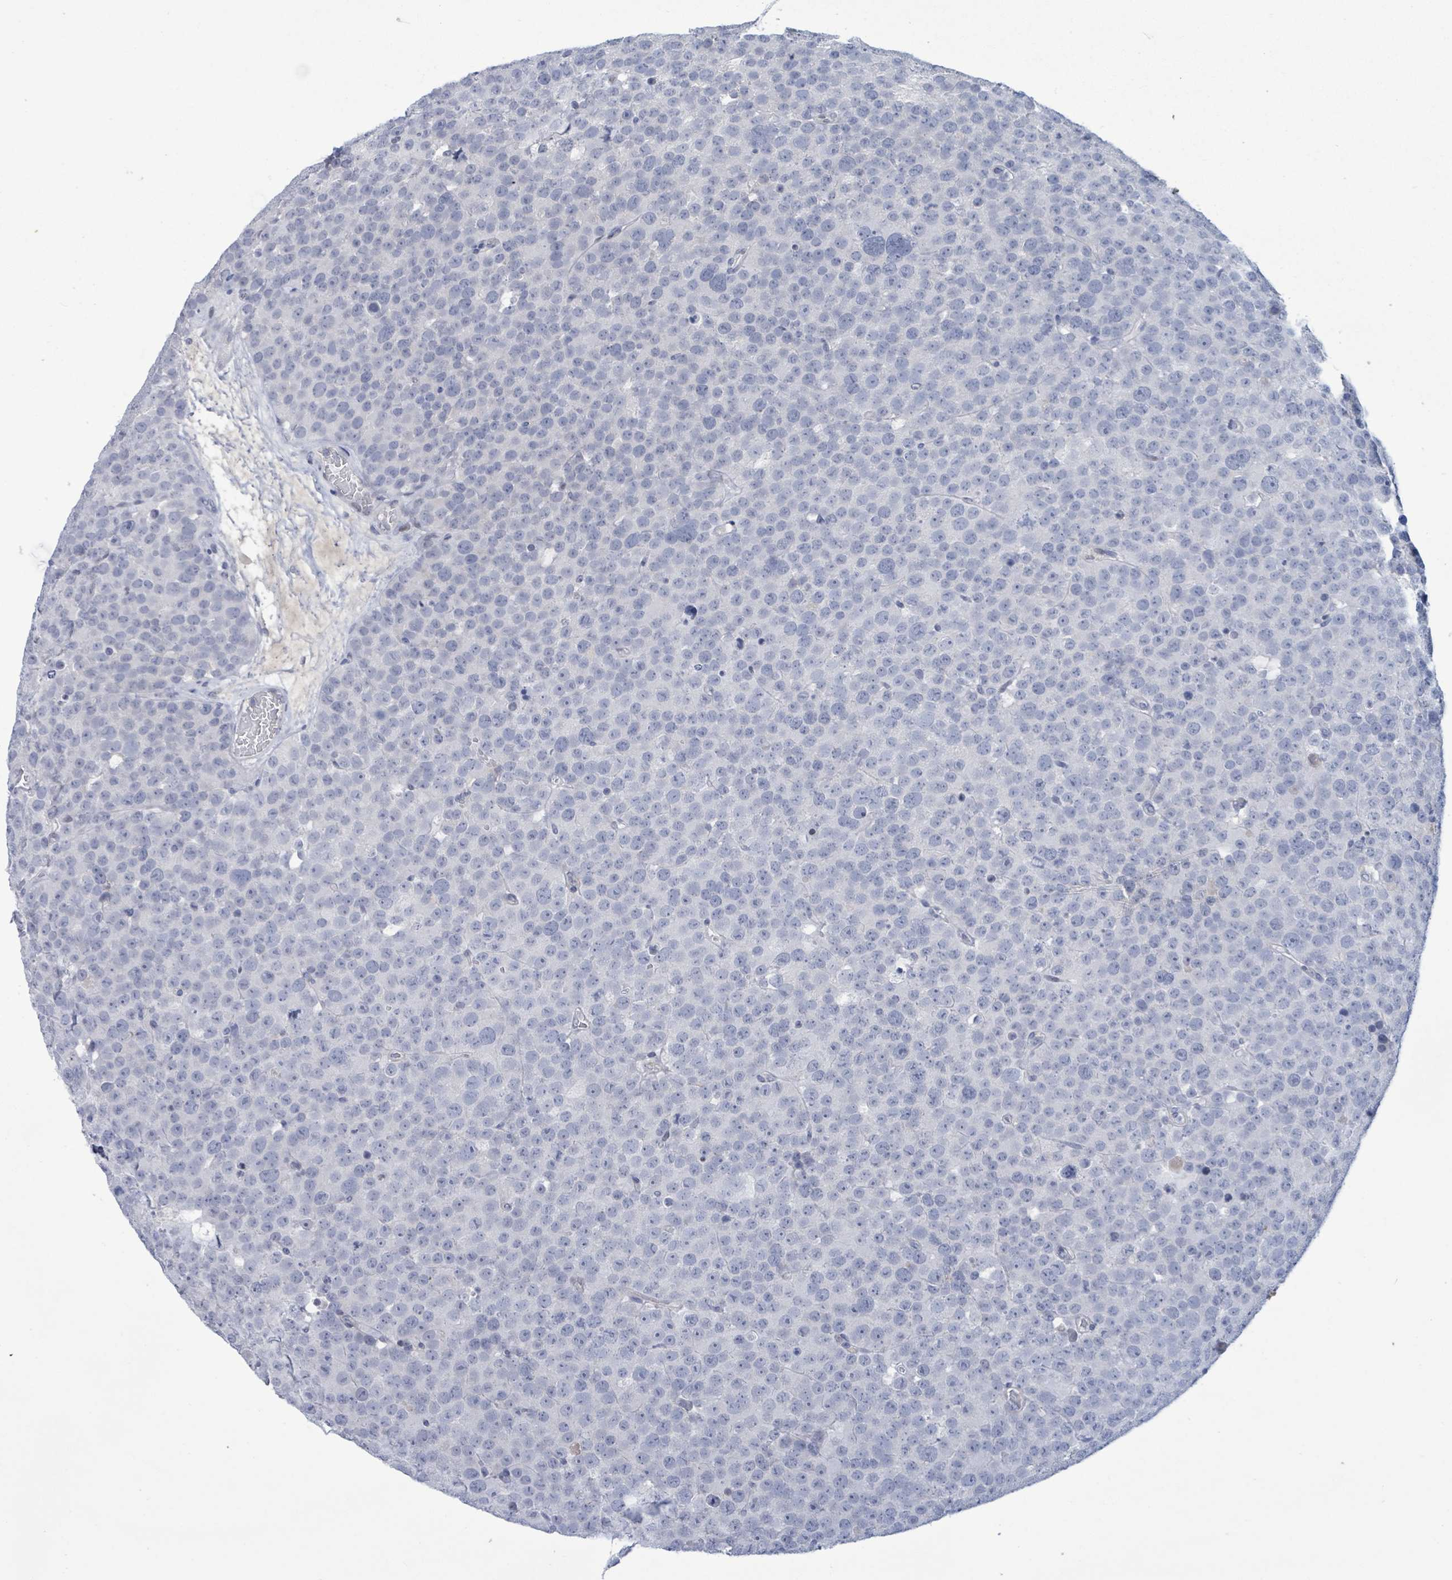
{"staining": {"intensity": "negative", "quantity": "none", "location": "none"}, "tissue": "testis cancer", "cell_type": "Tumor cells", "image_type": "cancer", "snomed": [{"axis": "morphology", "description": "Seminoma, NOS"}, {"axis": "topography", "description": "Testis"}], "caption": "The histopathology image demonstrates no significant staining in tumor cells of testis cancer (seminoma).", "gene": "NTN3", "patient": {"sex": "male", "age": 71}}